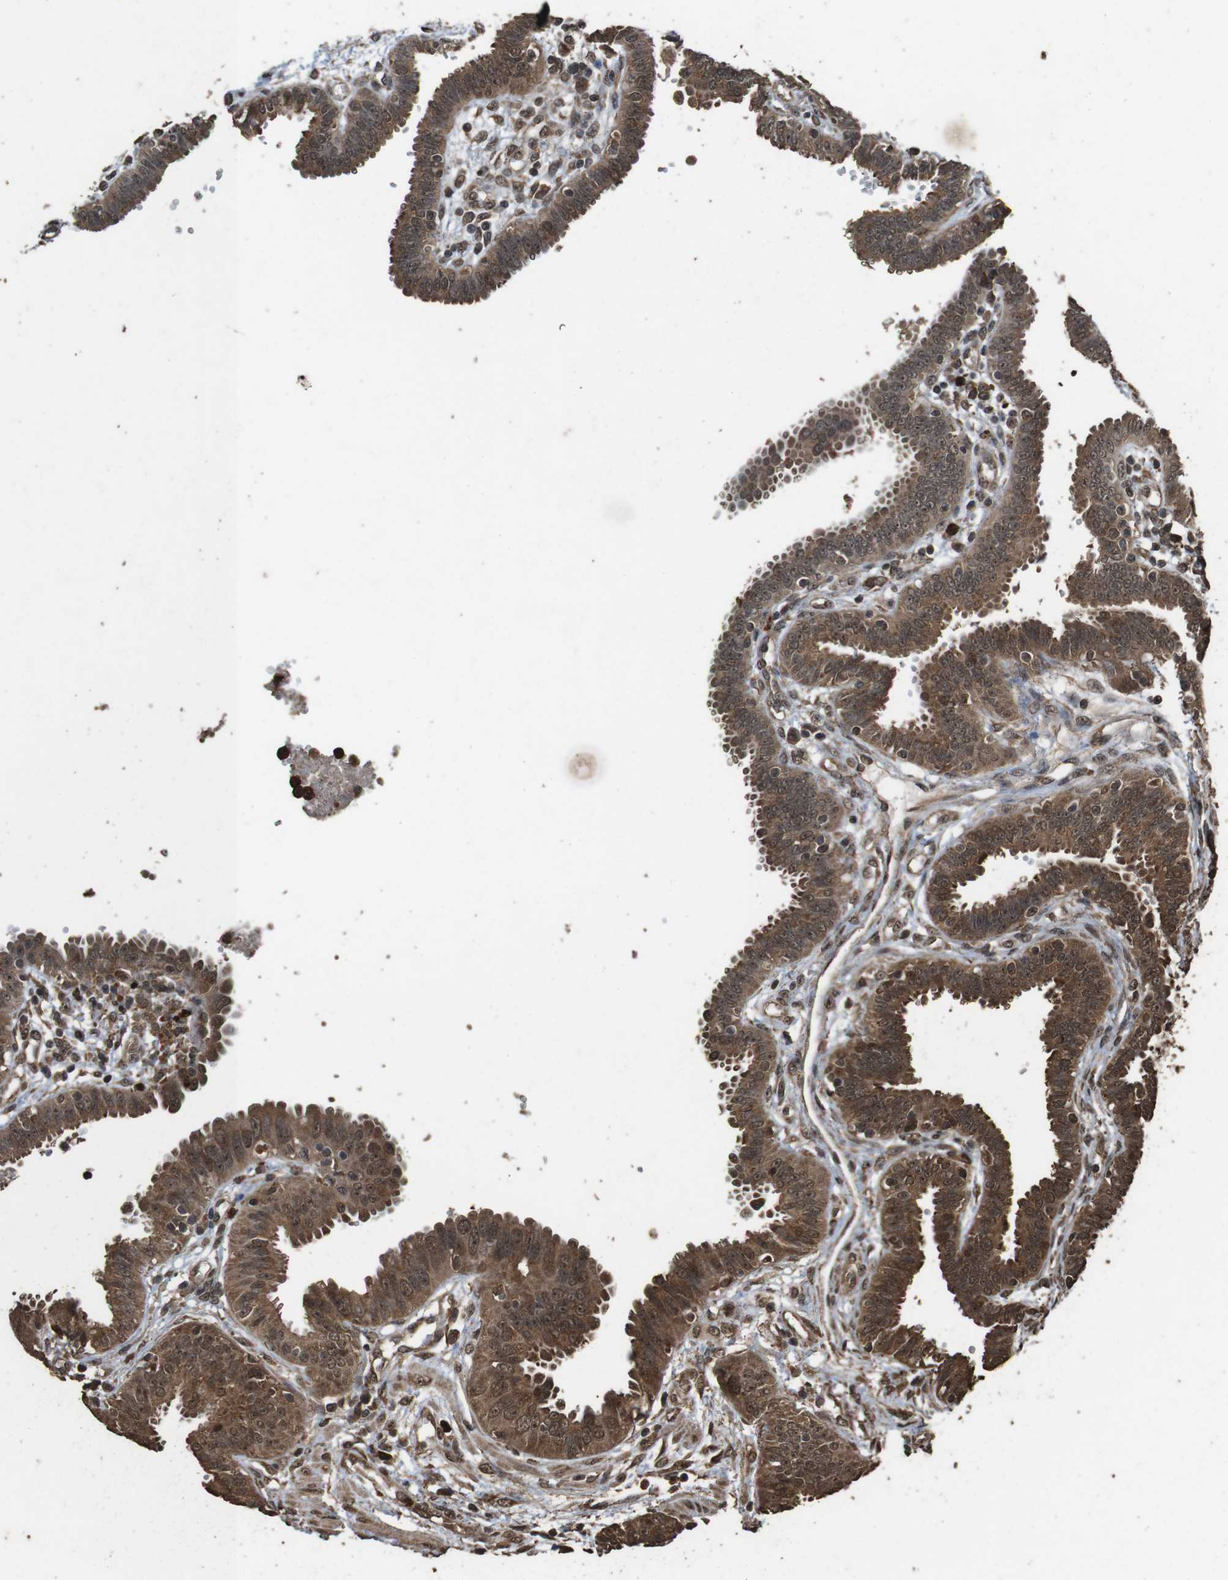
{"staining": {"intensity": "strong", "quantity": ">75%", "location": "cytoplasmic/membranous,nuclear"}, "tissue": "fallopian tube", "cell_type": "Glandular cells", "image_type": "normal", "snomed": [{"axis": "morphology", "description": "Normal tissue, NOS"}, {"axis": "topography", "description": "Fallopian tube"}], "caption": "Protein staining of unremarkable fallopian tube demonstrates strong cytoplasmic/membranous,nuclear staining in about >75% of glandular cells.", "gene": "RRAS2", "patient": {"sex": "female", "age": 32}}